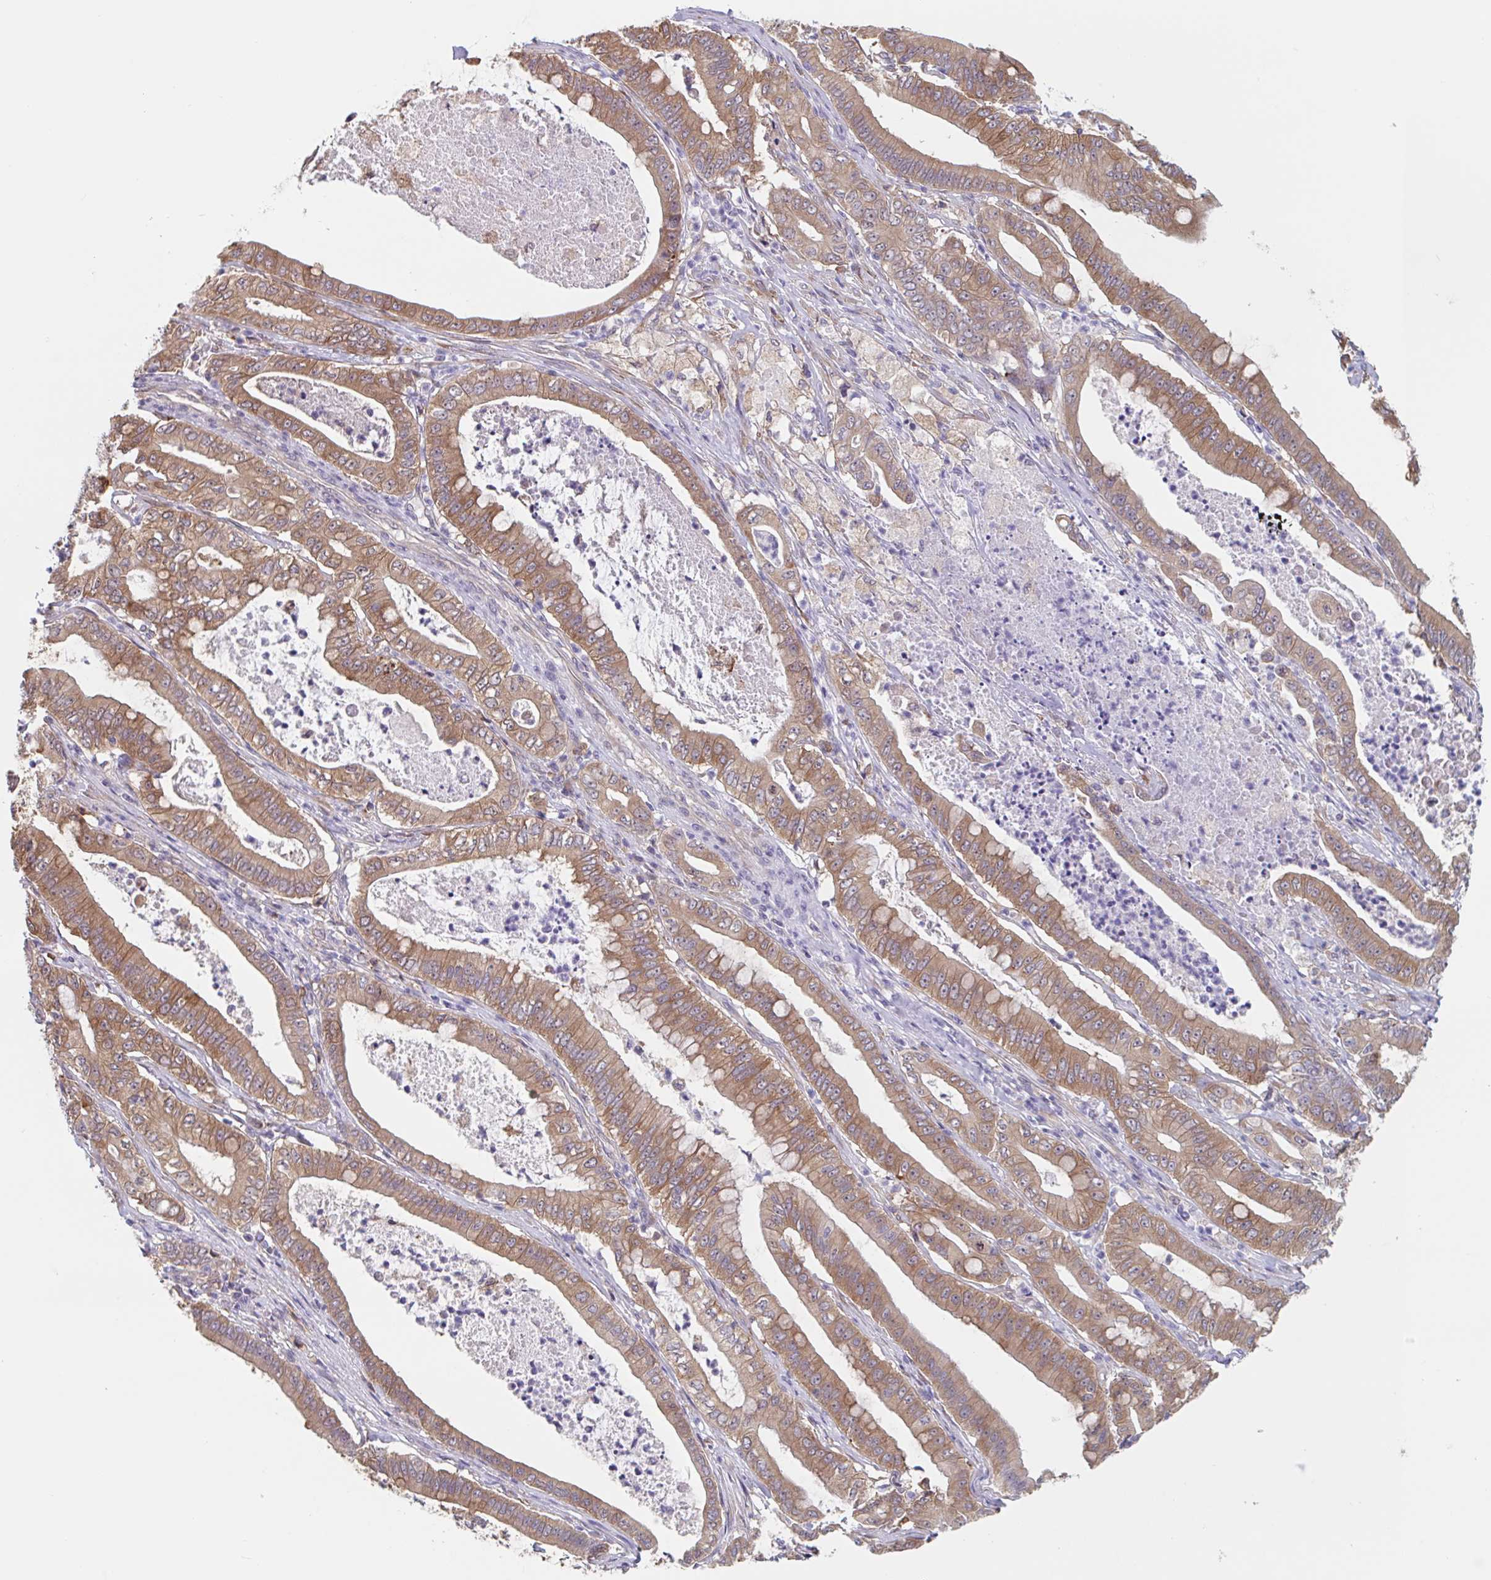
{"staining": {"intensity": "moderate", "quantity": ">75%", "location": "cytoplasmic/membranous"}, "tissue": "pancreatic cancer", "cell_type": "Tumor cells", "image_type": "cancer", "snomed": [{"axis": "morphology", "description": "Adenocarcinoma, NOS"}, {"axis": "topography", "description": "Pancreas"}], "caption": "A medium amount of moderate cytoplasmic/membranous expression is identified in approximately >75% of tumor cells in pancreatic cancer (adenocarcinoma) tissue.", "gene": "SNX8", "patient": {"sex": "male", "age": 71}}